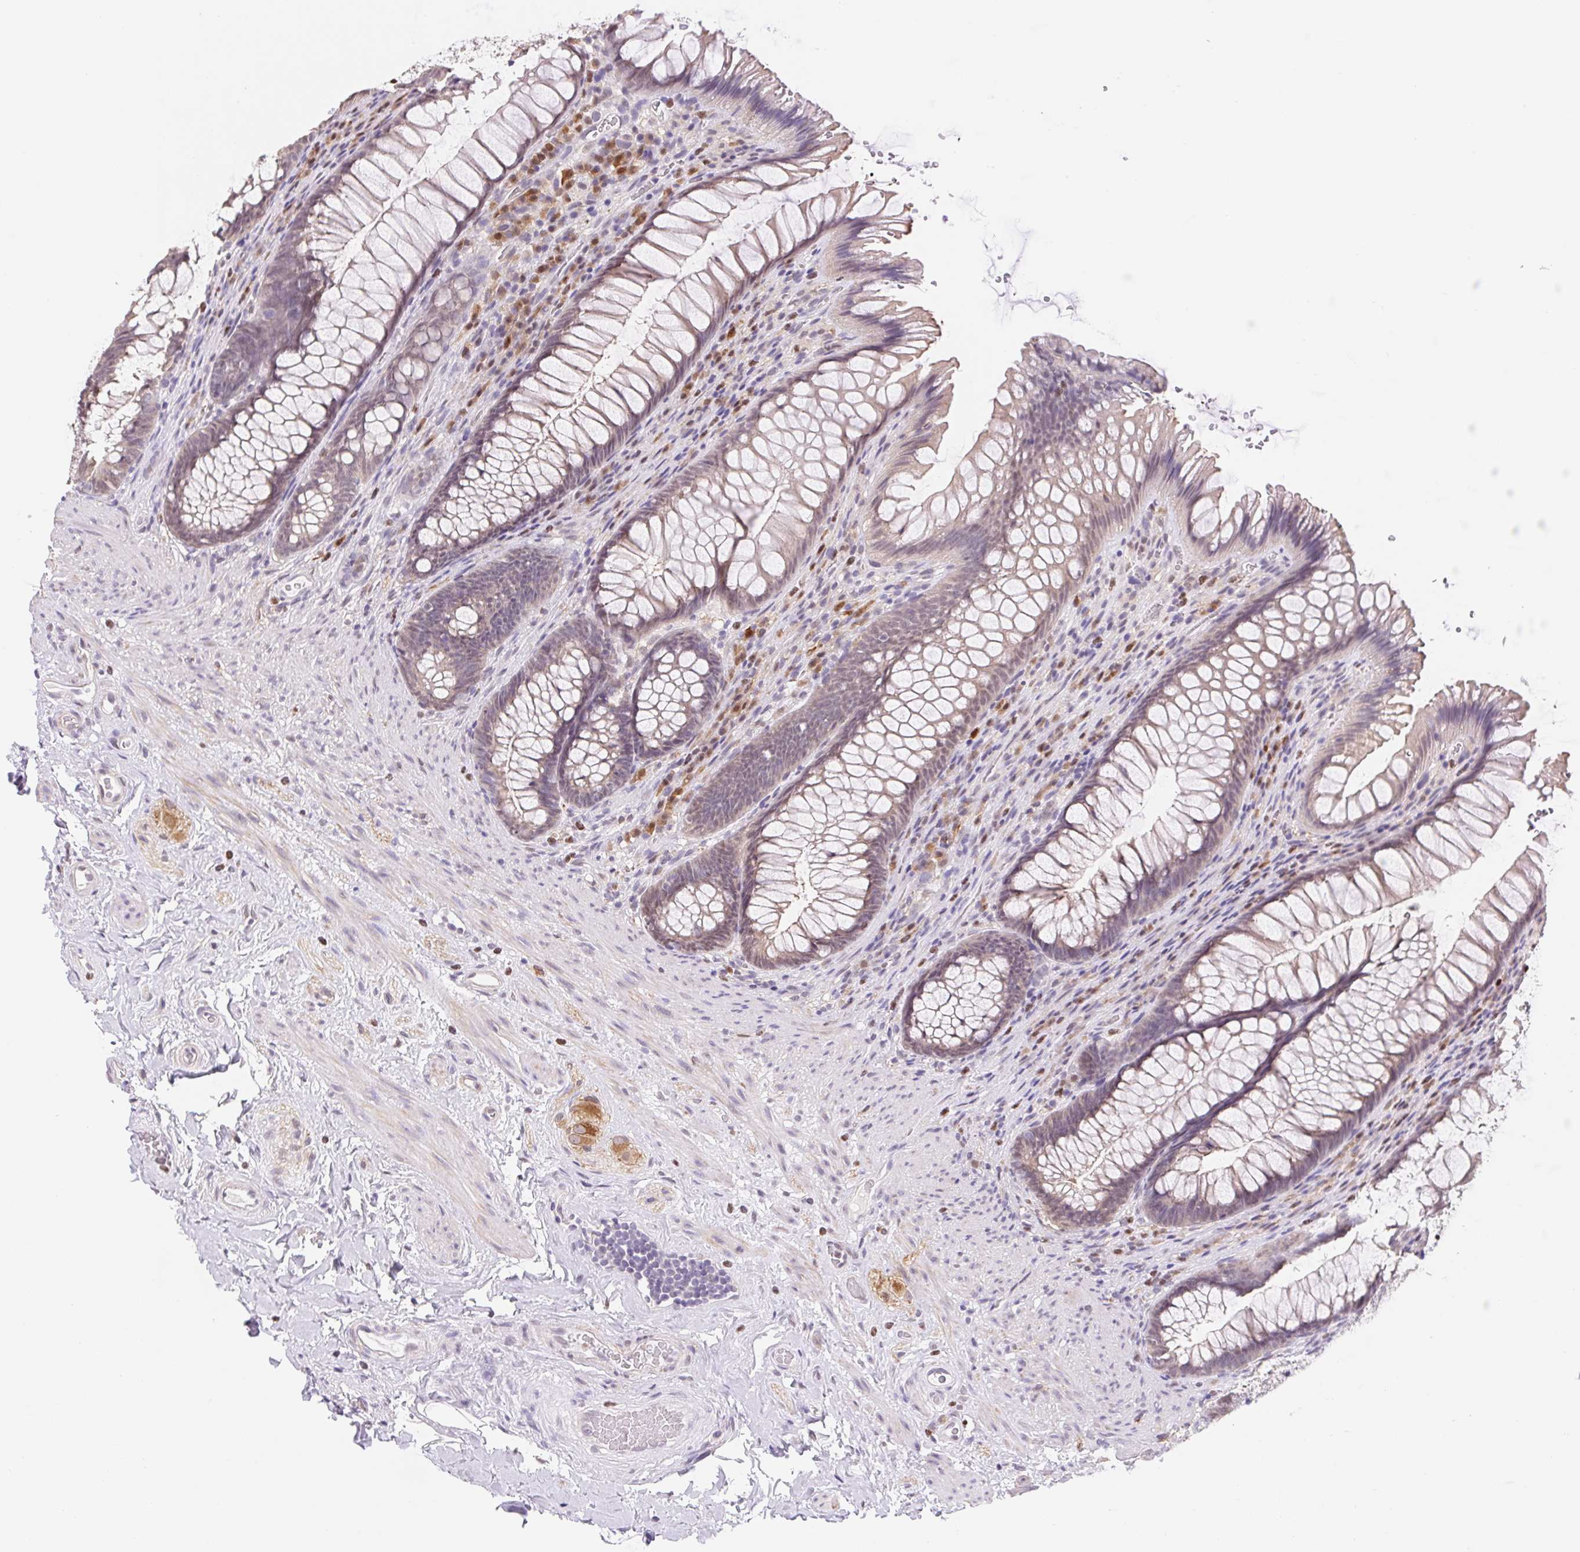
{"staining": {"intensity": "negative", "quantity": "none", "location": "none"}, "tissue": "rectum", "cell_type": "Glandular cells", "image_type": "normal", "snomed": [{"axis": "morphology", "description": "Normal tissue, NOS"}, {"axis": "topography", "description": "Rectum"}], "caption": "Protein analysis of benign rectum demonstrates no significant expression in glandular cells.", "gene": "L3MBTL4", "patient": {"sex": "male", "age": 53}}